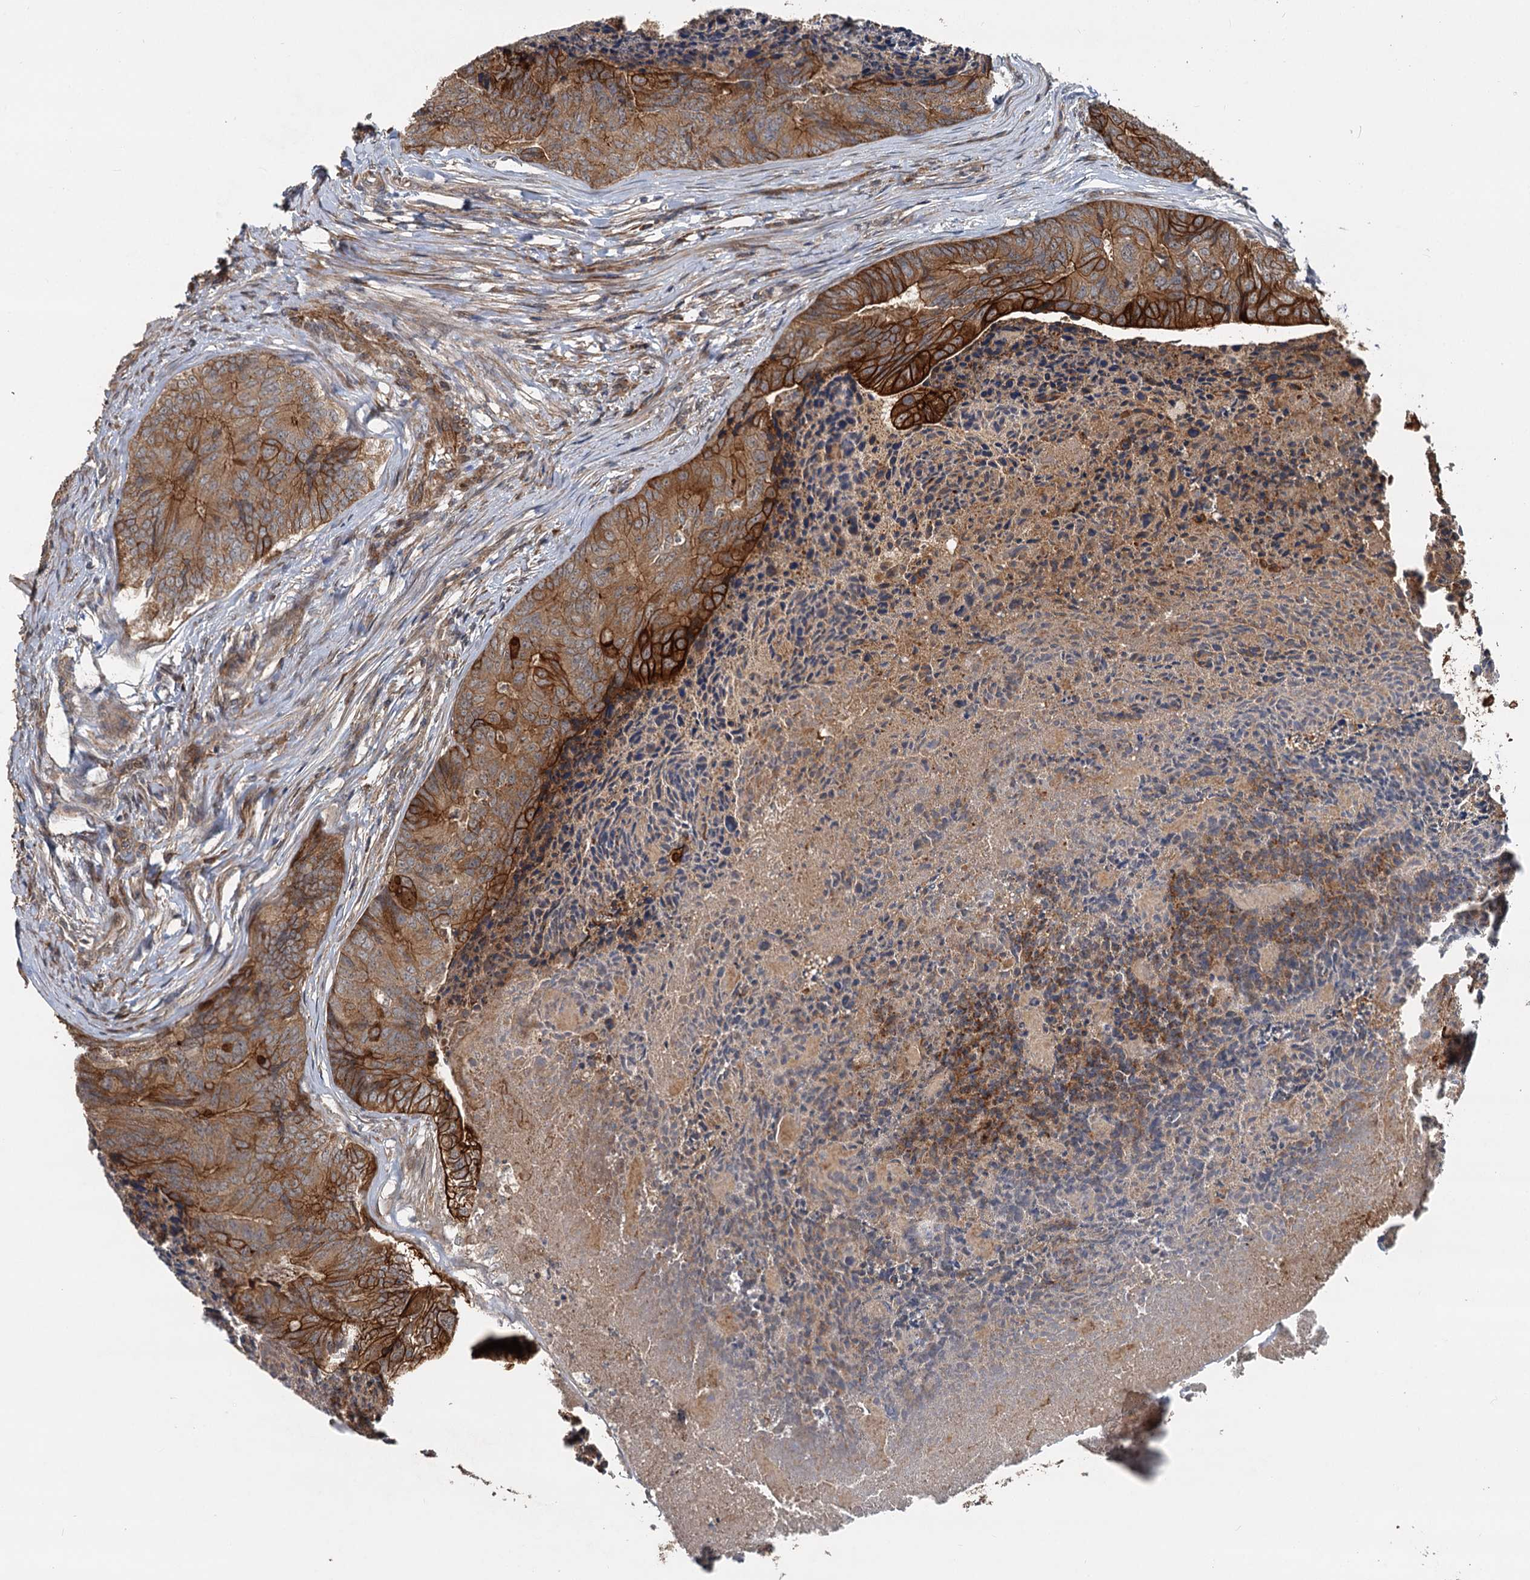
{"staining": {"intensity": "strong", "quantity": "25%-75%", "location": "cytoplasmic/membranous"}, "tissue": "colorectal cancer", "cell_type": "Tumor cells", "image_type": "cancer", "snomed": [{"axis": "morphology", "description": "Adenocarcinoma, NOS"}, {"axis": "topography", "description": "Colon"}], "caption": "A micrograph of colorectal adenocarcinoma stained for a protein exhibits strong cytoplasmic/membranous brown staining in tumor cells. The staining was performed using DAB (3,3'-diaminobenzidine) to visualize the protein expression in brown, while the nuclei were stained in blue with hematoxylin (Magnification: 20x).", "gene": "LRRK2", "patient": {"sex": "female", "age": 67}}